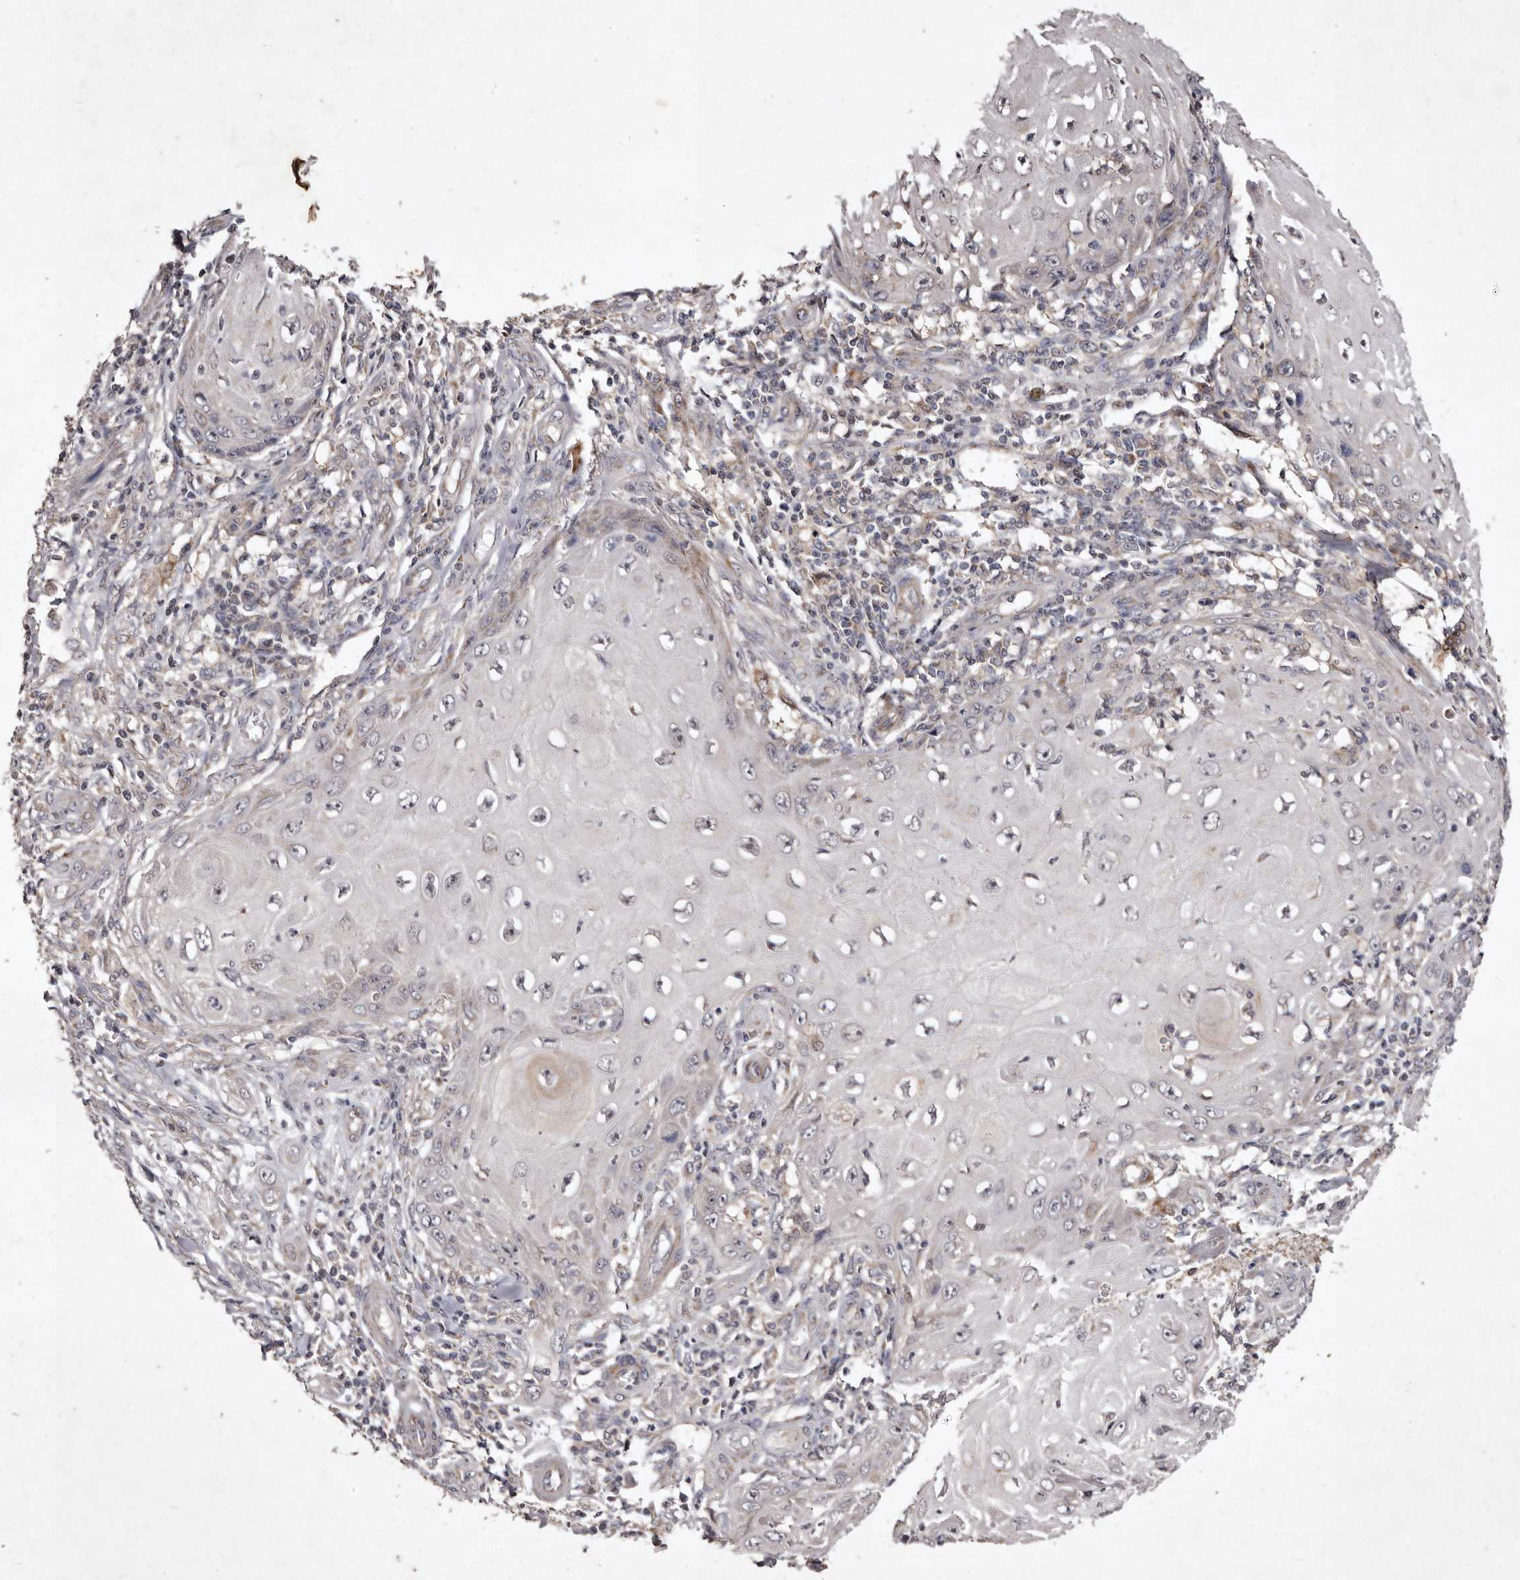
{"staining": {"intensity": "weak", "quantity": "<25%", "location": "cytoplasmic/membranous"}, "tissue": "skin cancer", "cell_type": "Tumor cells", "image_type": "cancer", "snomed": [{"axis": "morphology", "description": "Squamous cell carcinoma, NOS"}, {"axis": "topography", "description": "Skin"}], "caption": "Micrograph shows no significant protein positivity in tumor cells of skin cancer.", "gene": "FLAD1", "patient": {"sex": "female", "age": 73}}